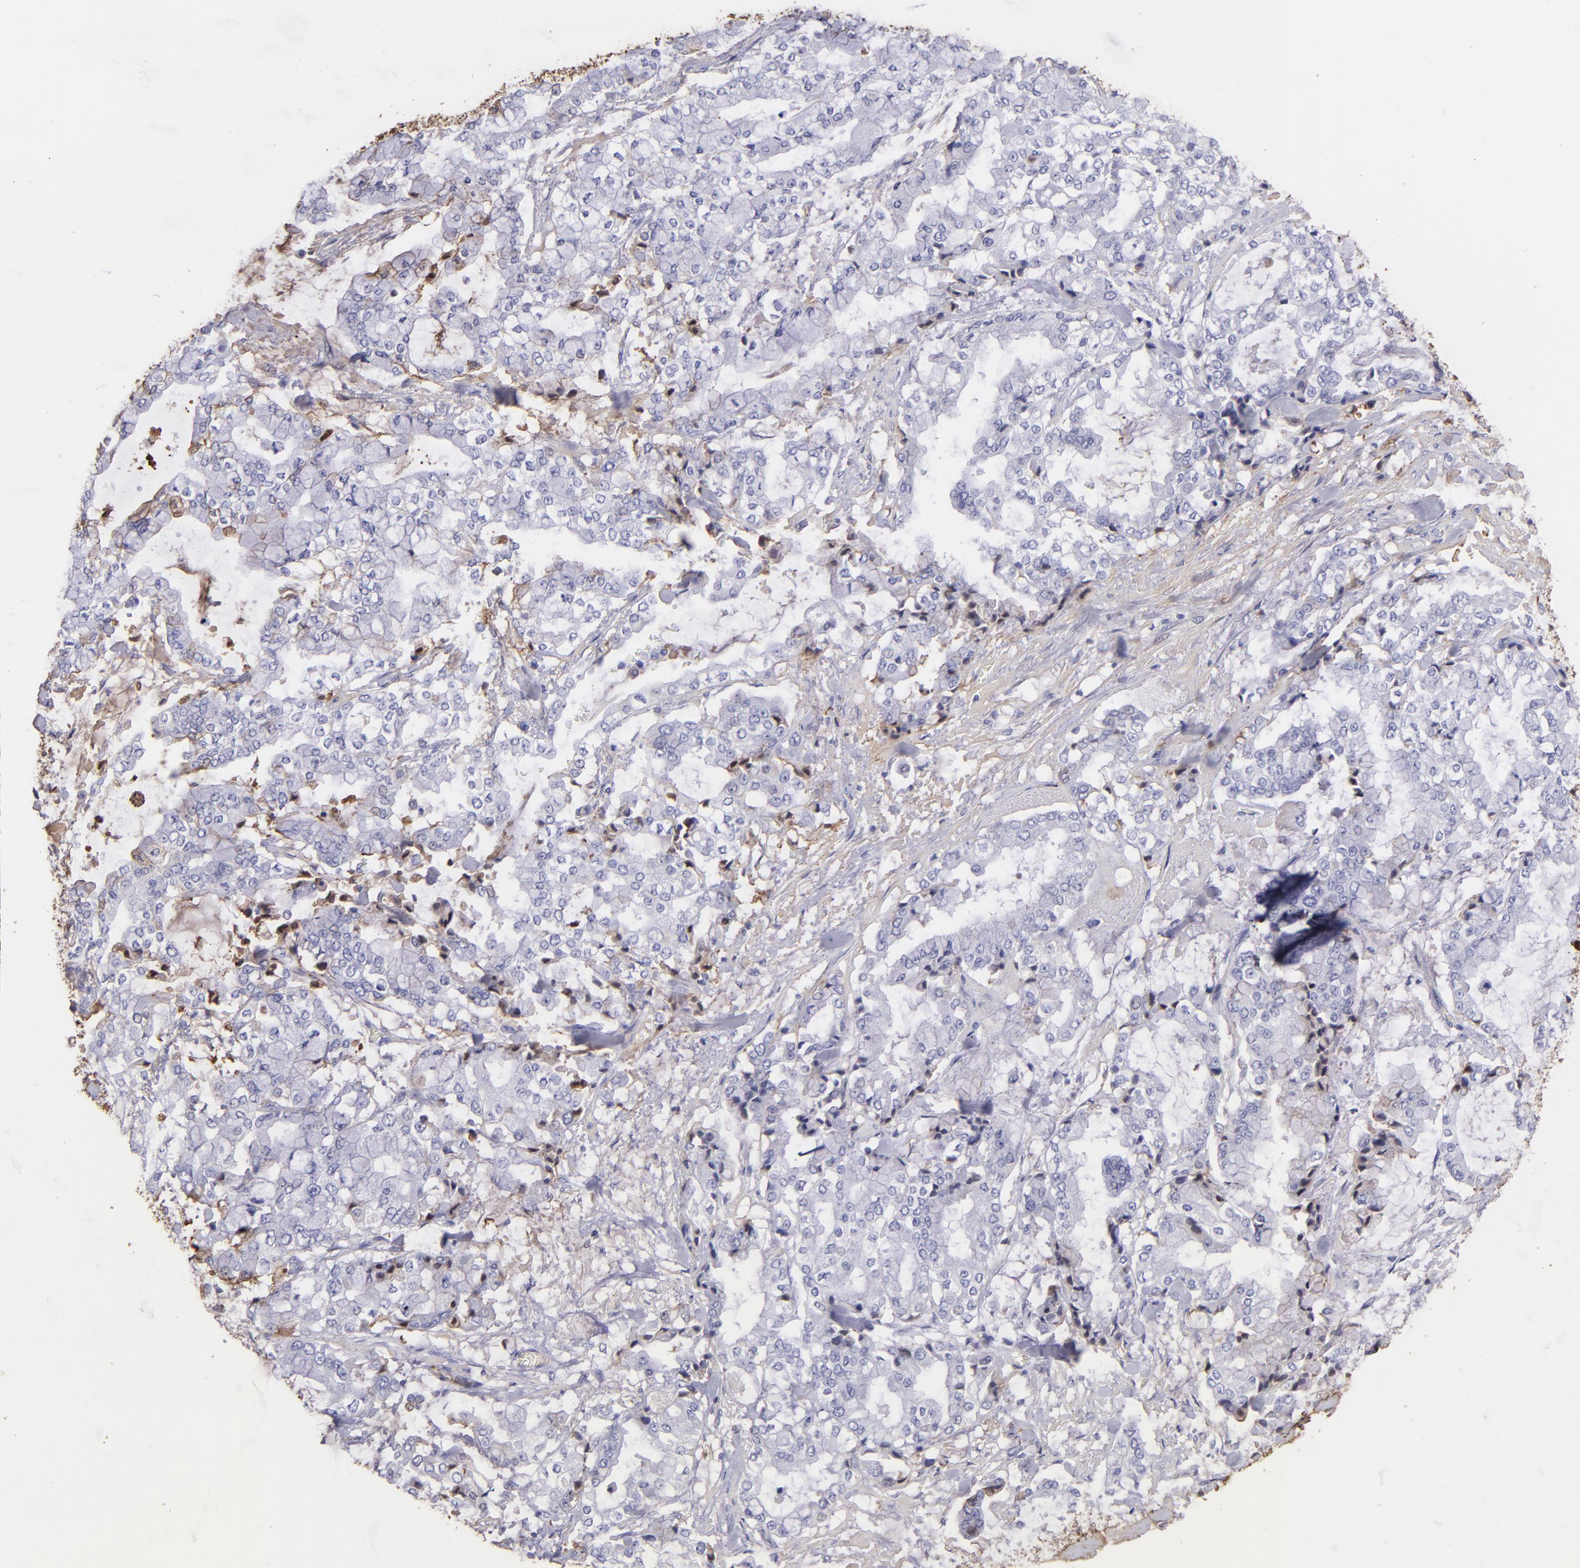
{"staining": {"intensity": "moderate", "quantity": "<25%", "location": "cytoplasmic/membranous"}, "tissue": "stomach cancer", "cell_type": "Tumor cells", "image_type": "cancer", "snomed": [{"axis": "morphology", "description": "Normal tissue, NOS"}, {"axis": "morphology", "description": "Adenocarcinoma, NOS"}, {"axis": "topography", "description": "Stomach, upper"}, {"axis": "topography", "description": "Stomach"}], "caption": "Moderate cytoplasmic/membranous staining is seen in about <25% of tumor cells in stomach adenocarcinoma. (brown staining indicates protein expression, while blue staining denotes nuclei).", "gene": "FGB", "patient": {"sex": "male", "age": 76}}